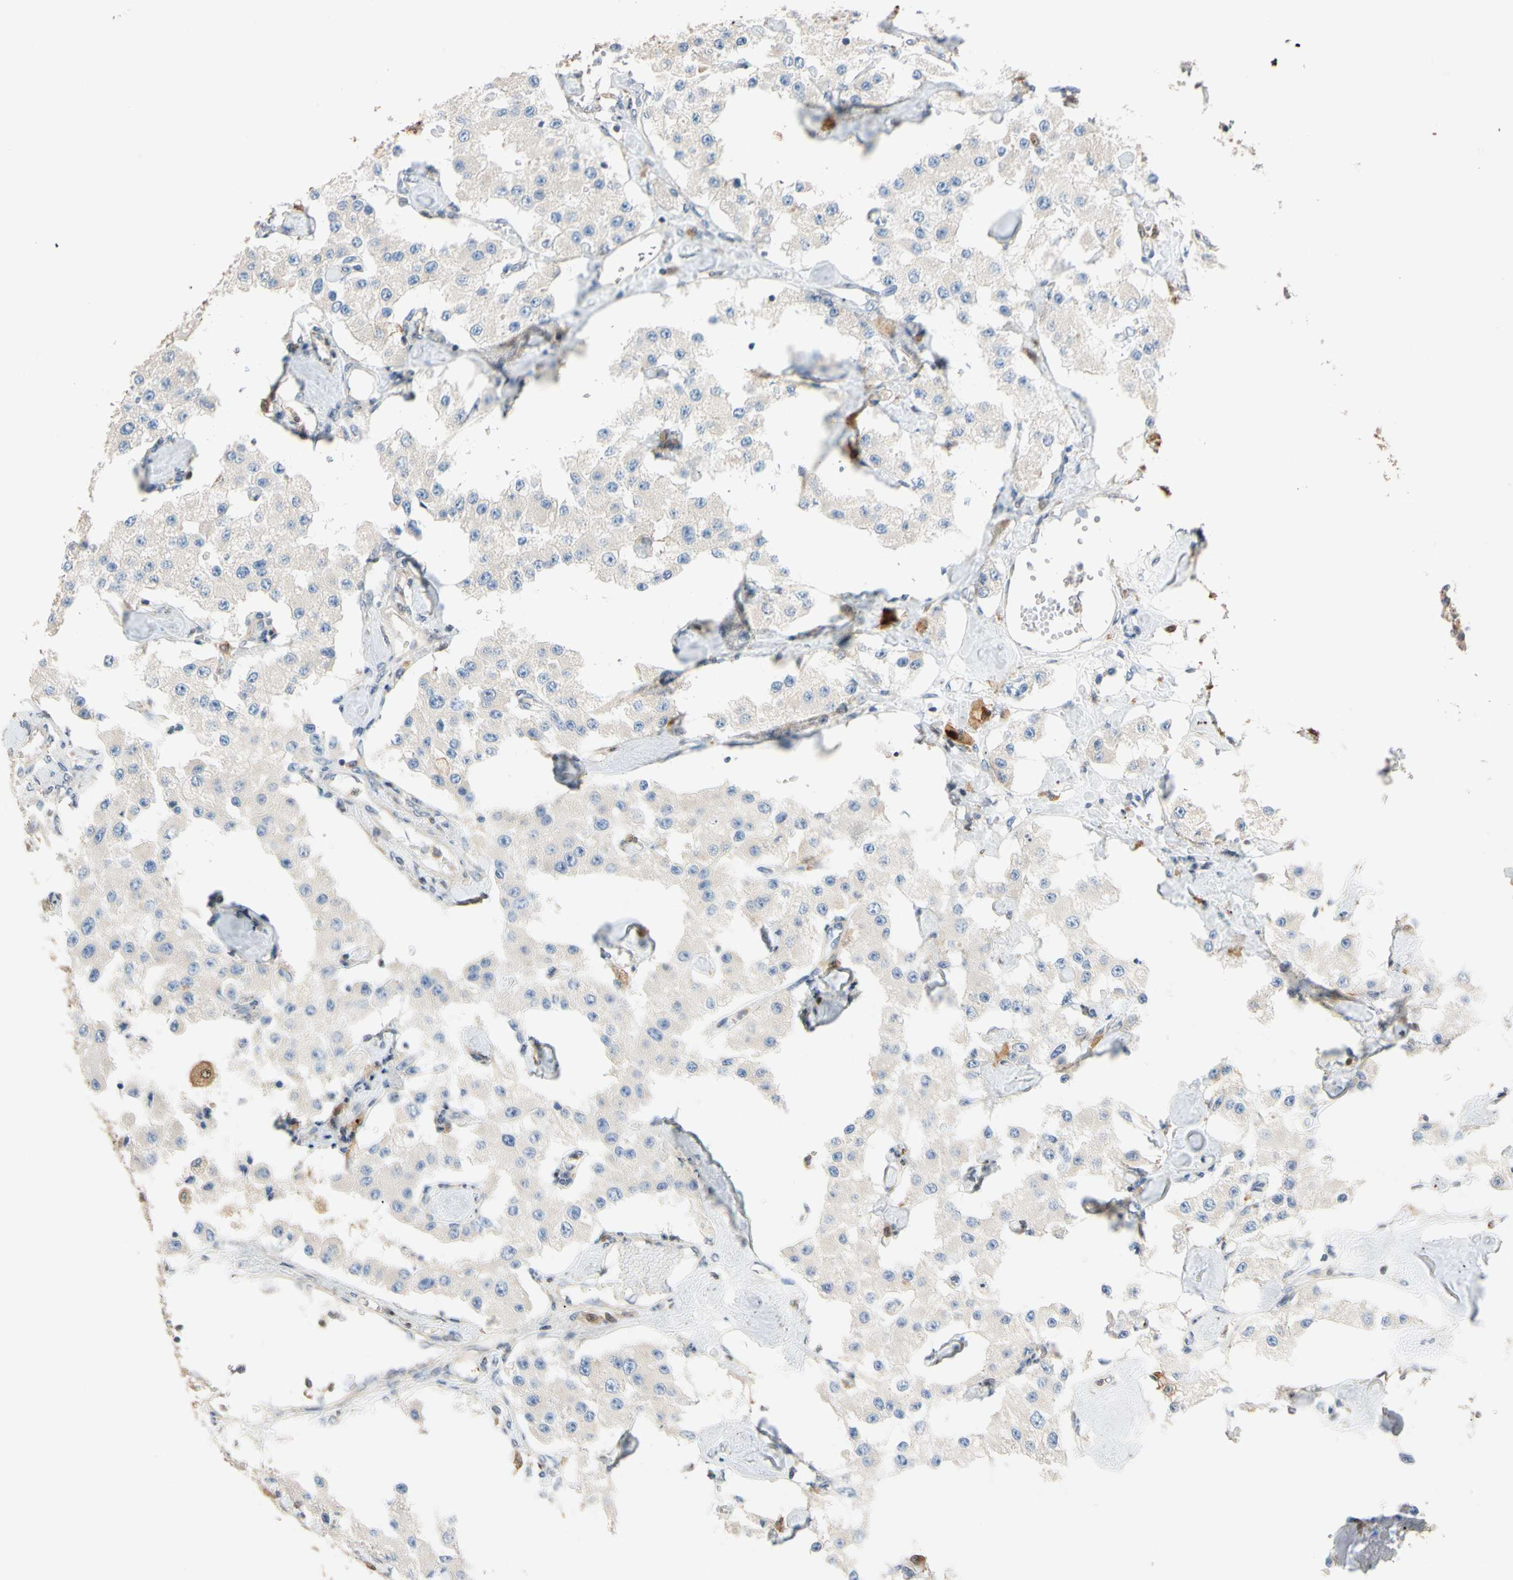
{"staining": {"intensity": "negative", "quantity": "none", "location": "none"}, "tissue": "carcinoid", "cell_type": "Tumor cells", "image_type": "cancer", "snomed": [{"axis": "morphology", "description": "Carcinoid, malignant, NOS"}, {"axis": "topography", "description": "Pancreas"}], "caption": "Immunohistochemistry image of neoplastic tissue: human carcinoid stained with DAB (3,3'-diaminobenzidine) exhibits no significant protein staining in tumor cells.", "gene": "GPSM2", "patient": {"sex": "male", "age": 41}}